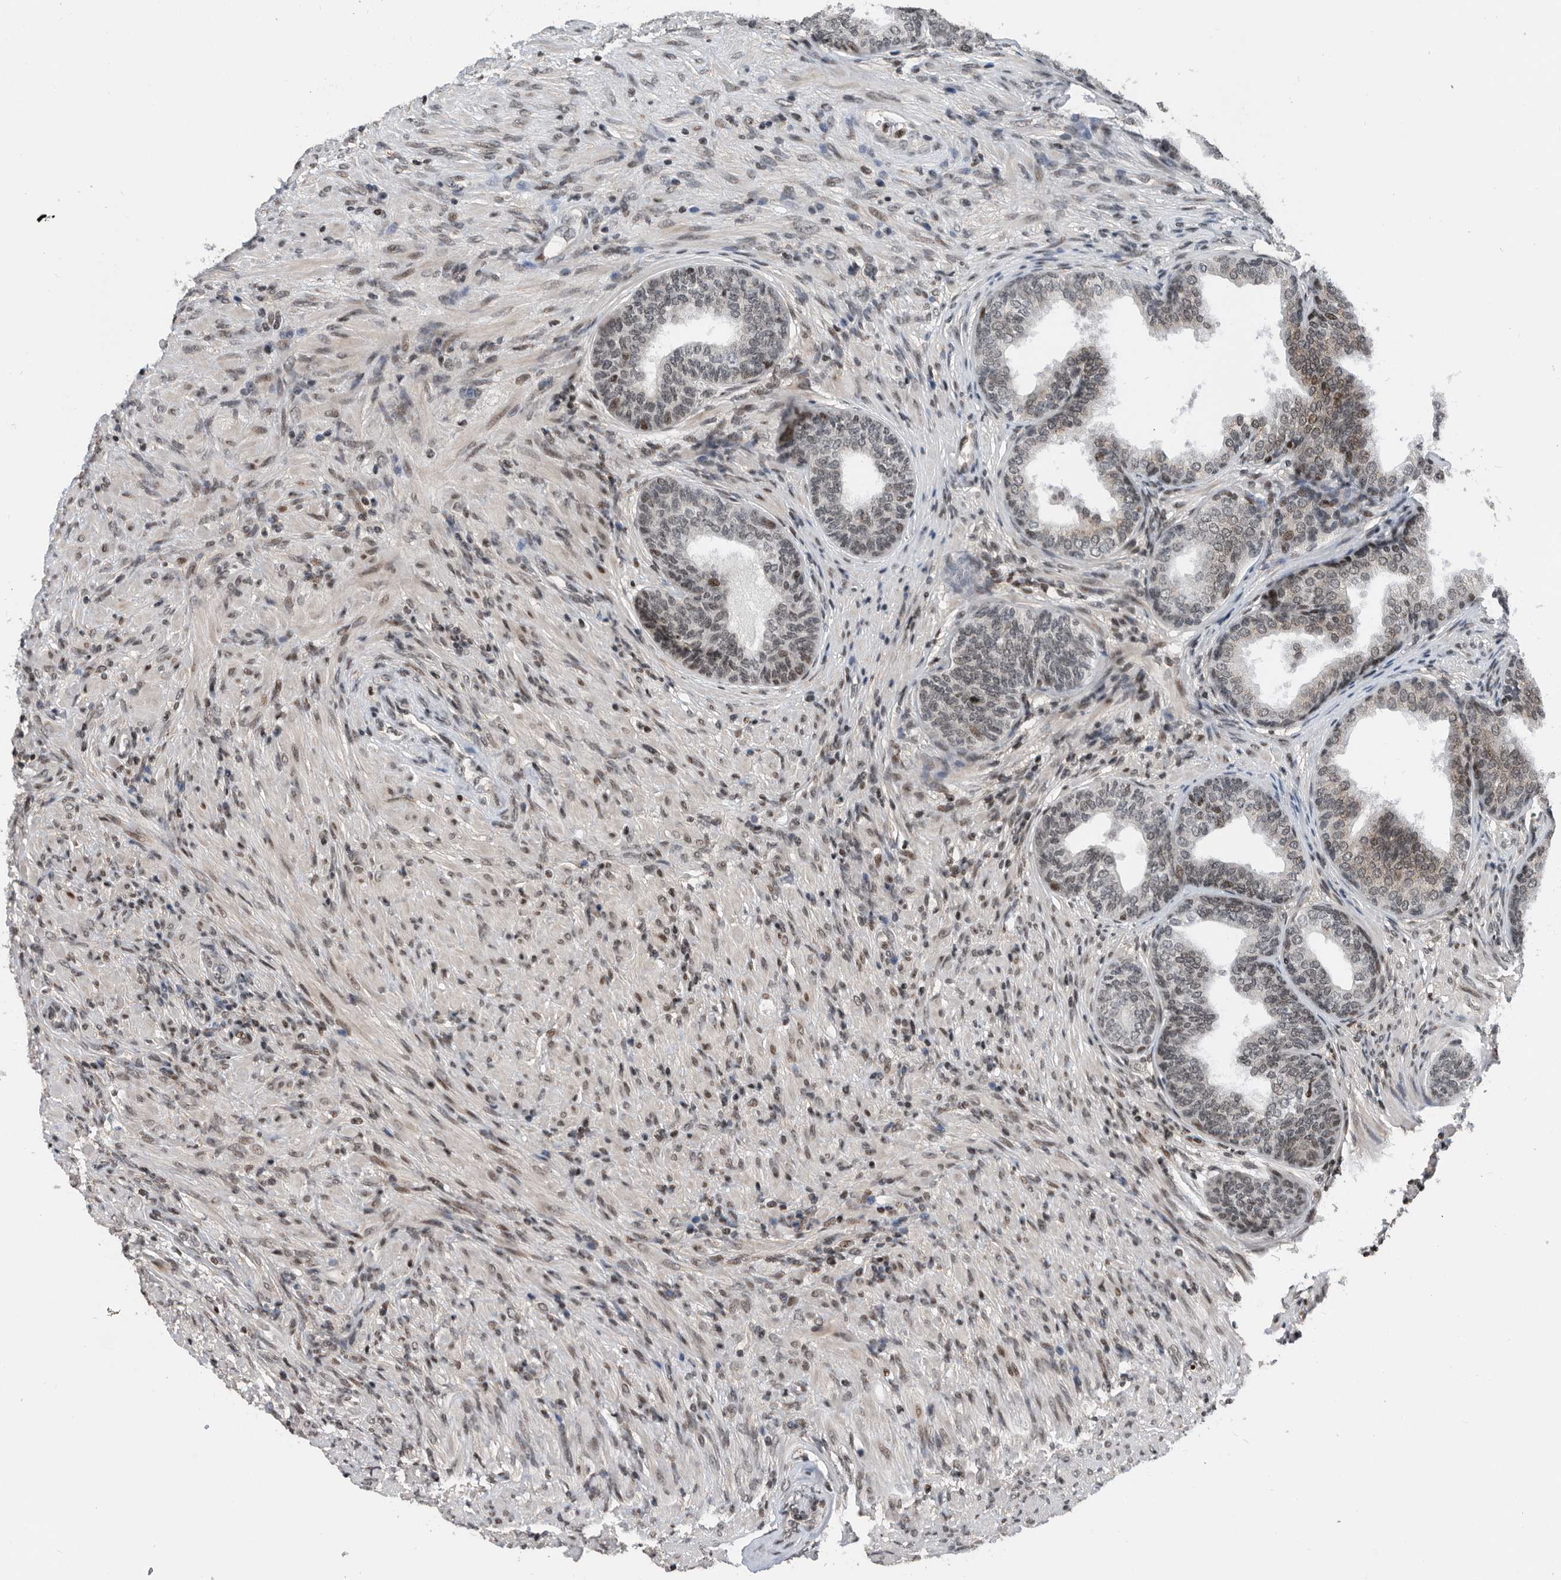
{"staining": {"intensity": "weak", "quantity": "25%-75%", "location": "nuclear"}, "tissue": "prostate", "cell_type": "Glandular cells", "image_type": "normal", "snomed": [{"axis": "morphology", "description": "Normal tissue, NOS"}, {"axis": "topography", "description": "Prostate"}], "caption": "Protein expression analysis of normal prostate reveals weak nuclear positivity in approximately 25%-75% of glandular cells.", "gene": "SNRNP48", "patient": {"sex": "male", "age": 76}}